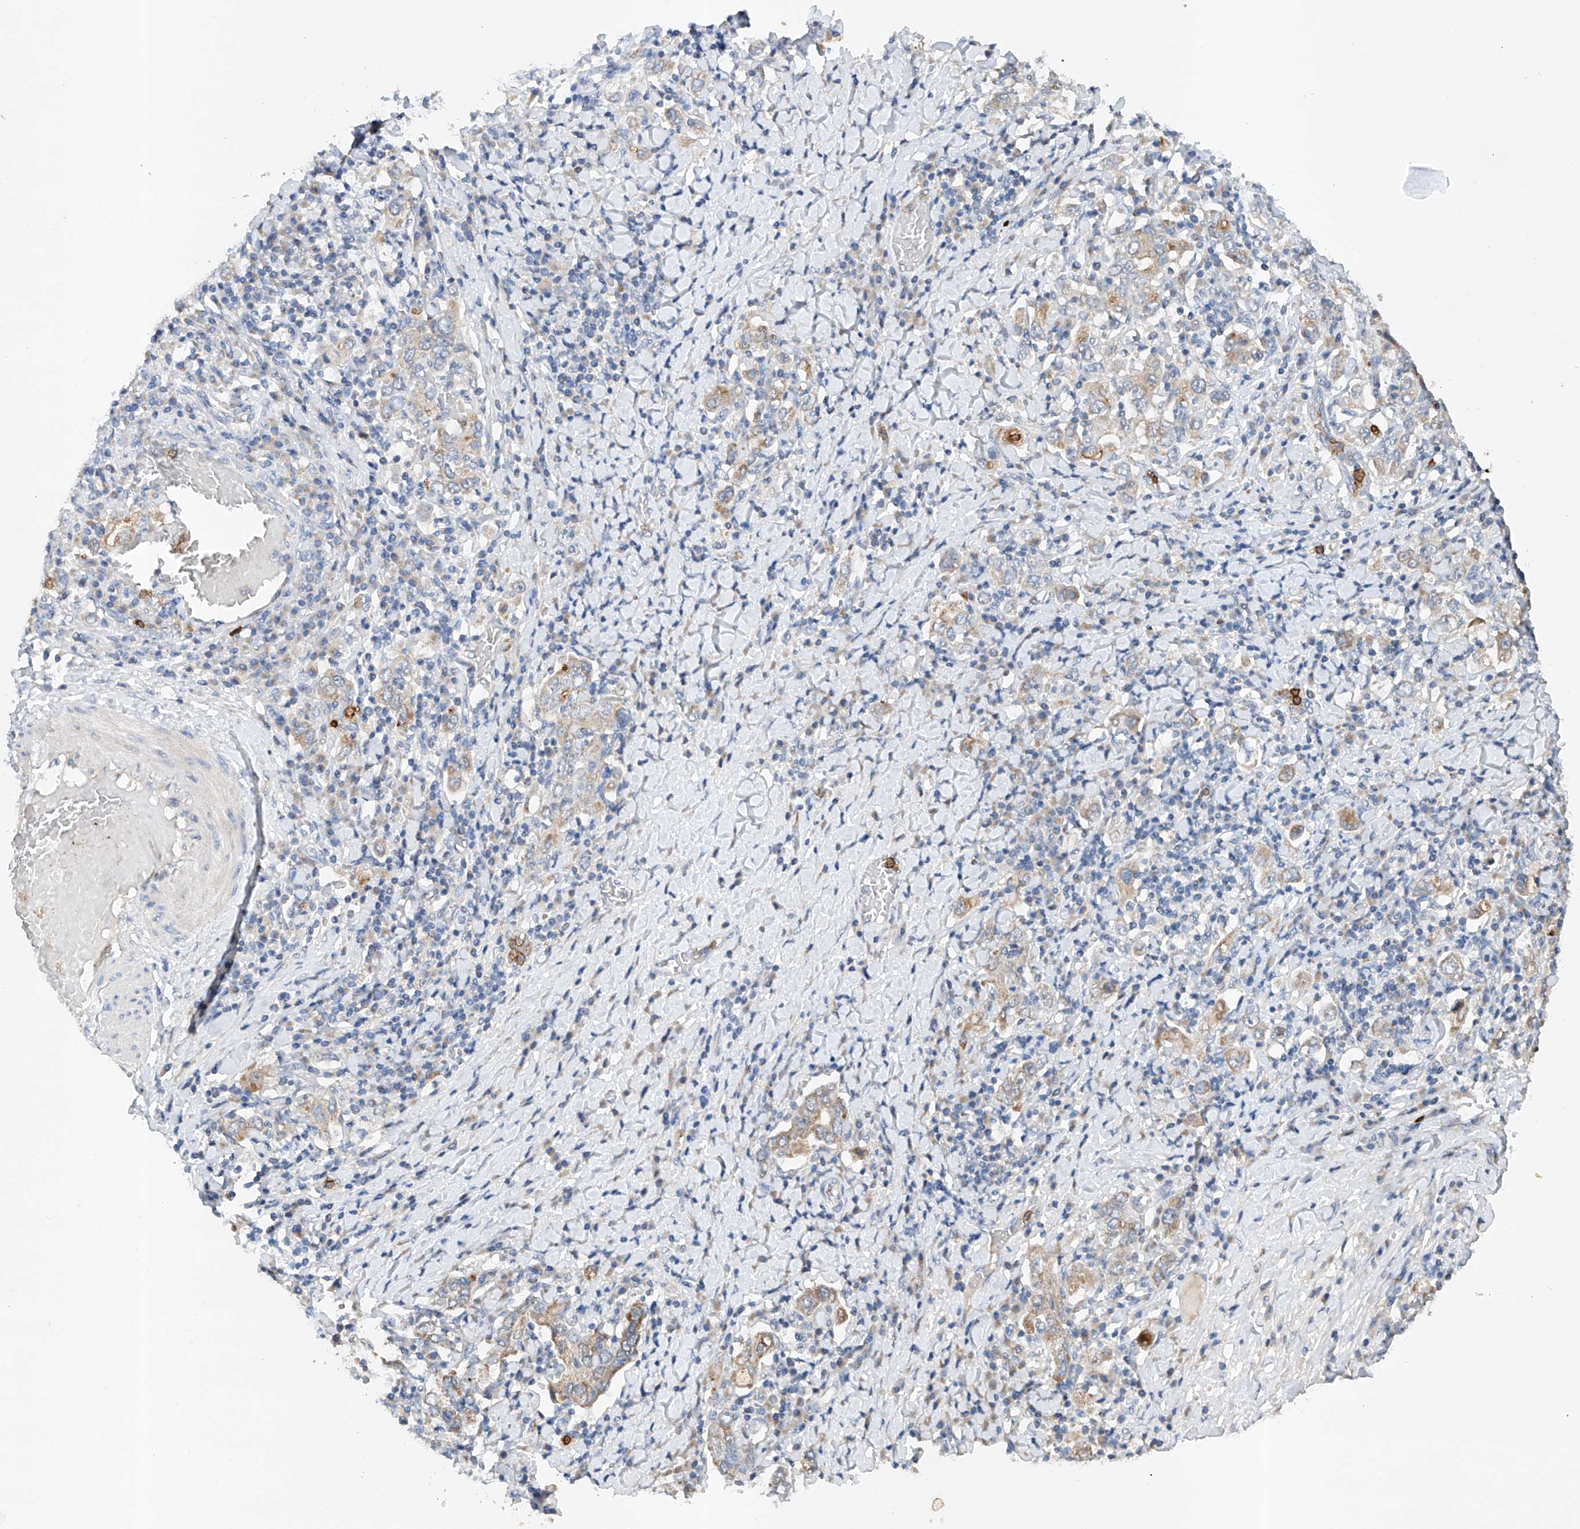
{"staining": {"intensity": "moderate", "quantity": "<25%", "location": "cytoplasmic/membranous"}, "tissue": "stomach cancer", "cell_type": "Tumor cells", "image_type": "cancer", "snomed": [{"axis": "morphology", "description": "Adenocarcinoma, NOS"}, {"axis": "topography", "description": "Stomach, upper"}], "caption": "Stomach adenocarcinoma stained with DAB (3,3'-diaminobenzidine) immunohistochemistry (IHC) demonstrates low levels of moderate cytoplasmic/membranous expression in about <25% of tumor cells. (DAB IHC with brightfield microscopy, high magnification).", "gene": "GPC4", "patient": {"sex": "male", "age": 62}}